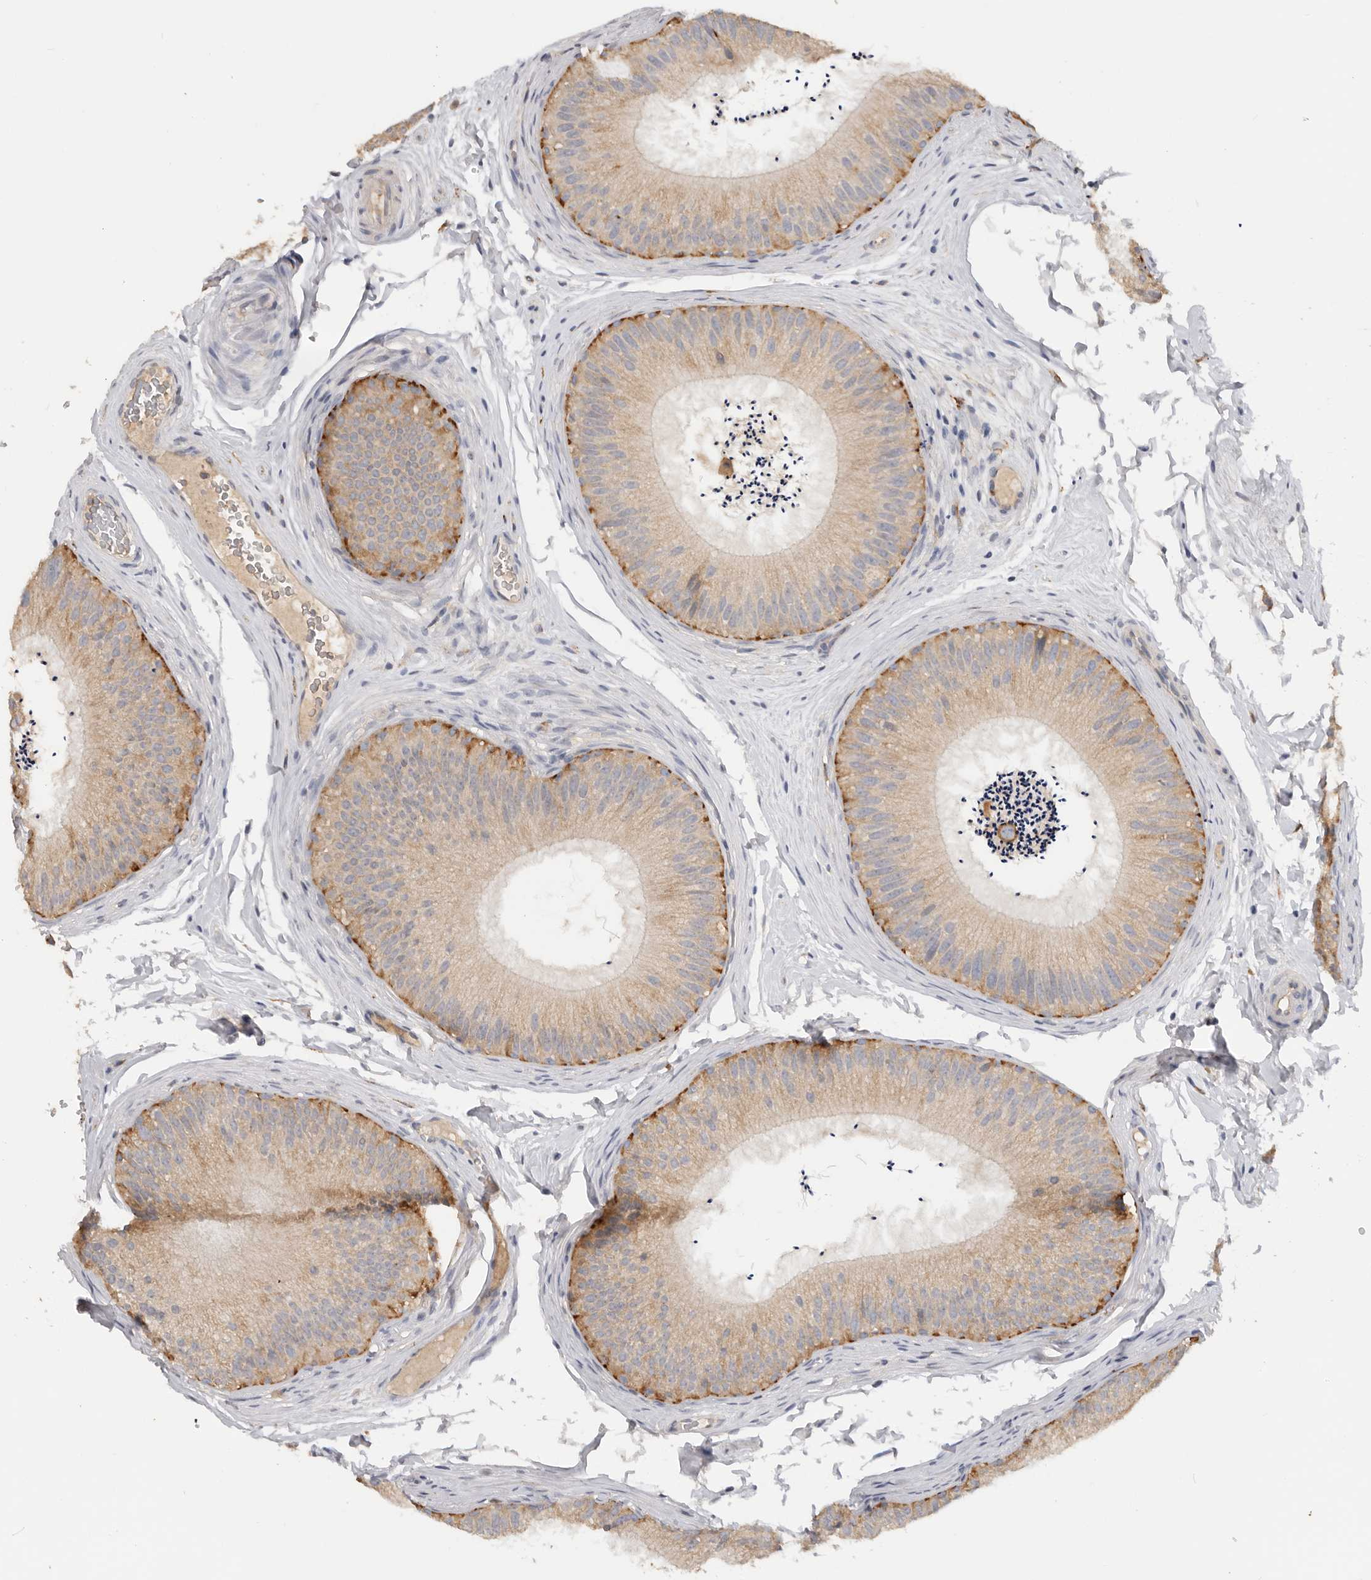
{"staining": {"intensity": "moderate", "quantity": ">75%", "location": "cytoplasmic/membranous"}, "tissue": "epididymis", "cell_type": "Glandular cells", "image_type": "normal", "snomed": [{"axis": "morphology", "description": "Normal tissue, NOS"}, {"axis": "topography", "description": "Epididymis"}], "caption": "Benign epididymis shows moderate cytoplasmic/membranous staining in about >75% of glandular cells.", "gene": "TFRC", "patient": {"sex": "male", "age": 45}}